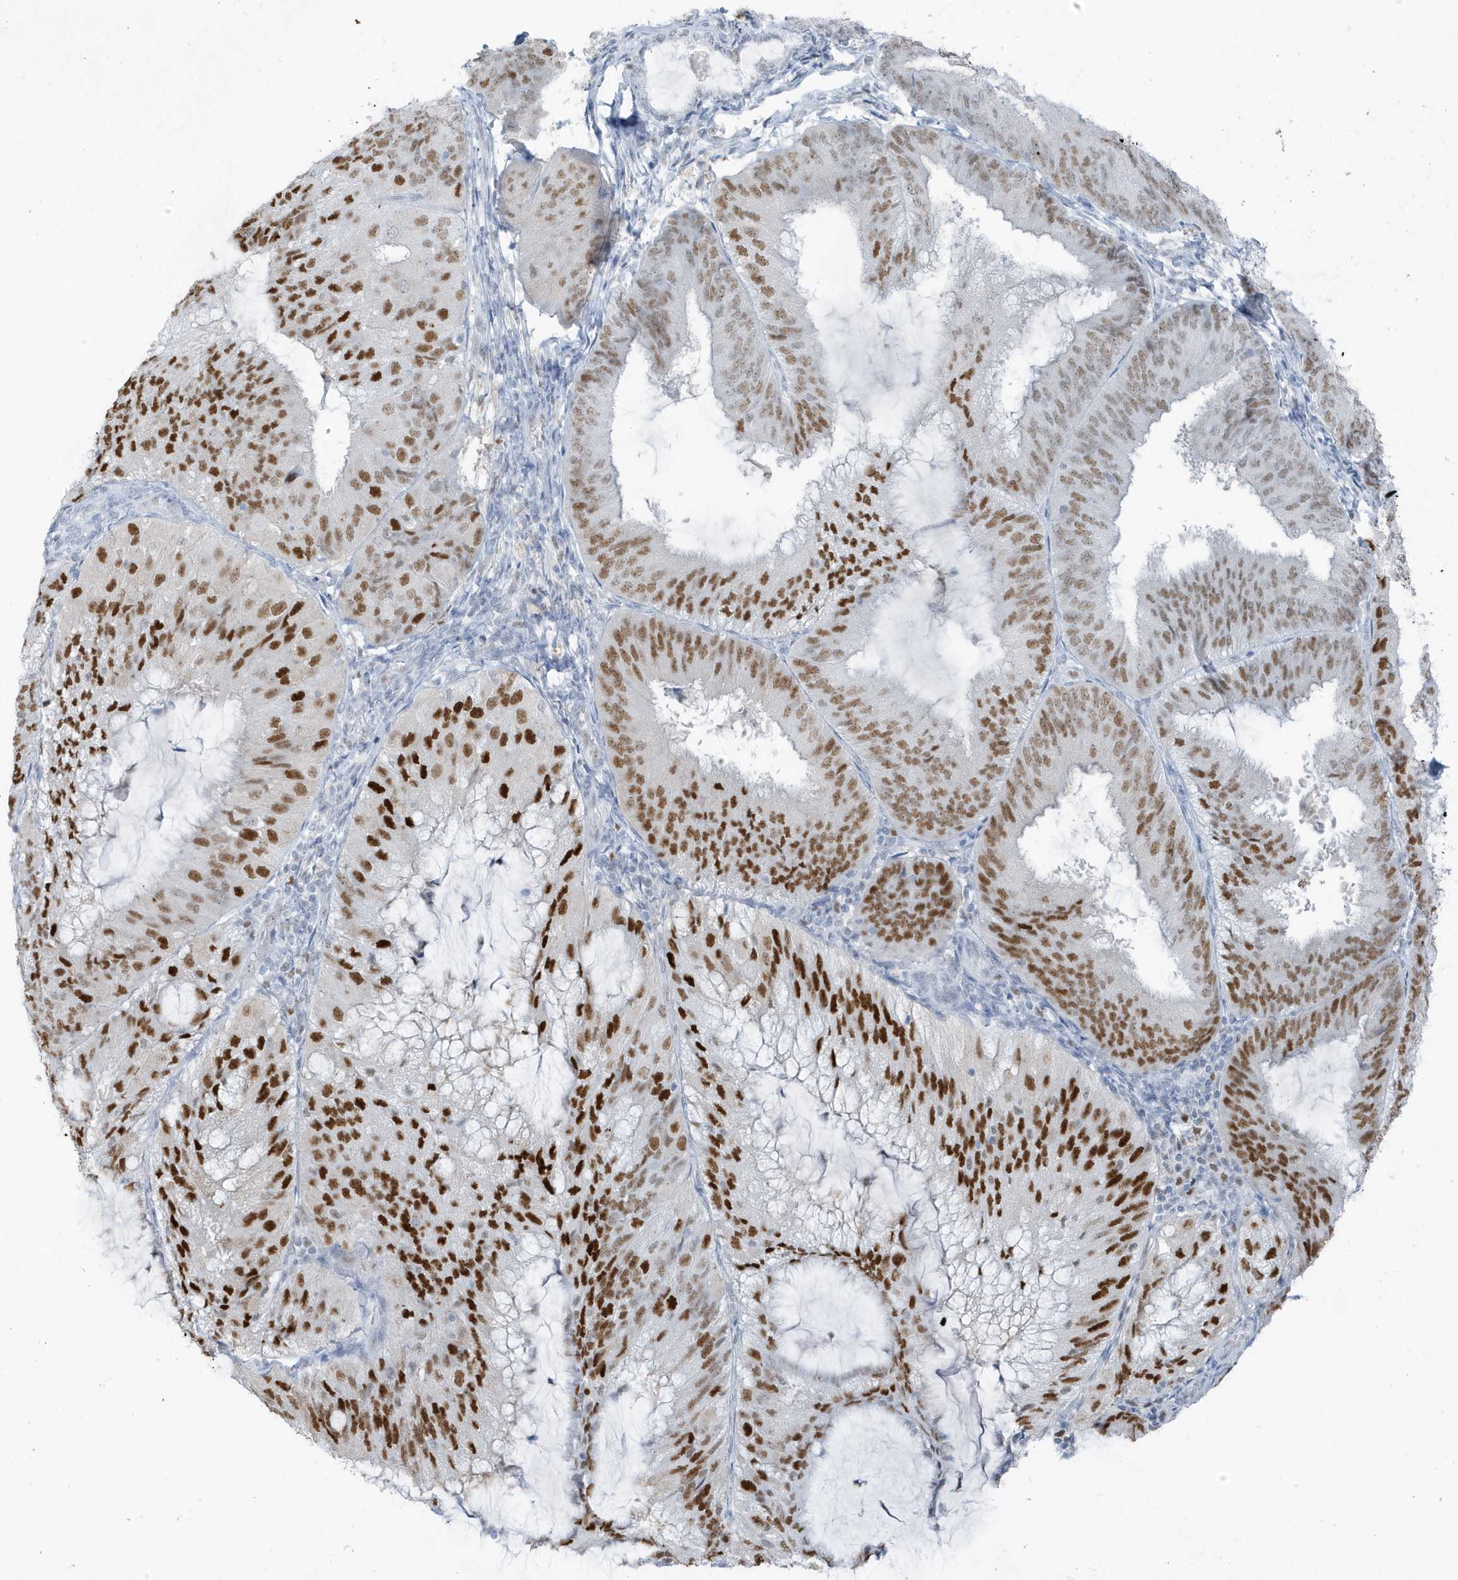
{"staining": {"intensity": "strong", "quantity": ">75%", "location": "nuclear"}, "tissue": "endometrial cancer", "cell_type": "Tumor cells", "image_type": "cancer", "snomed": [{"axis": "morphology", "description": "Adenocarcinoma, NOS"}, {"axis": "topography", "description": "Endometrium"}], "caption": "Protein staining of adenocarcinoma (endometrial) tissue exhibits strong nuclear positivity in approximately >75% of tumor cells.", "gene": "SMIM34", "patient": {"sex": "female", "age": 81}}